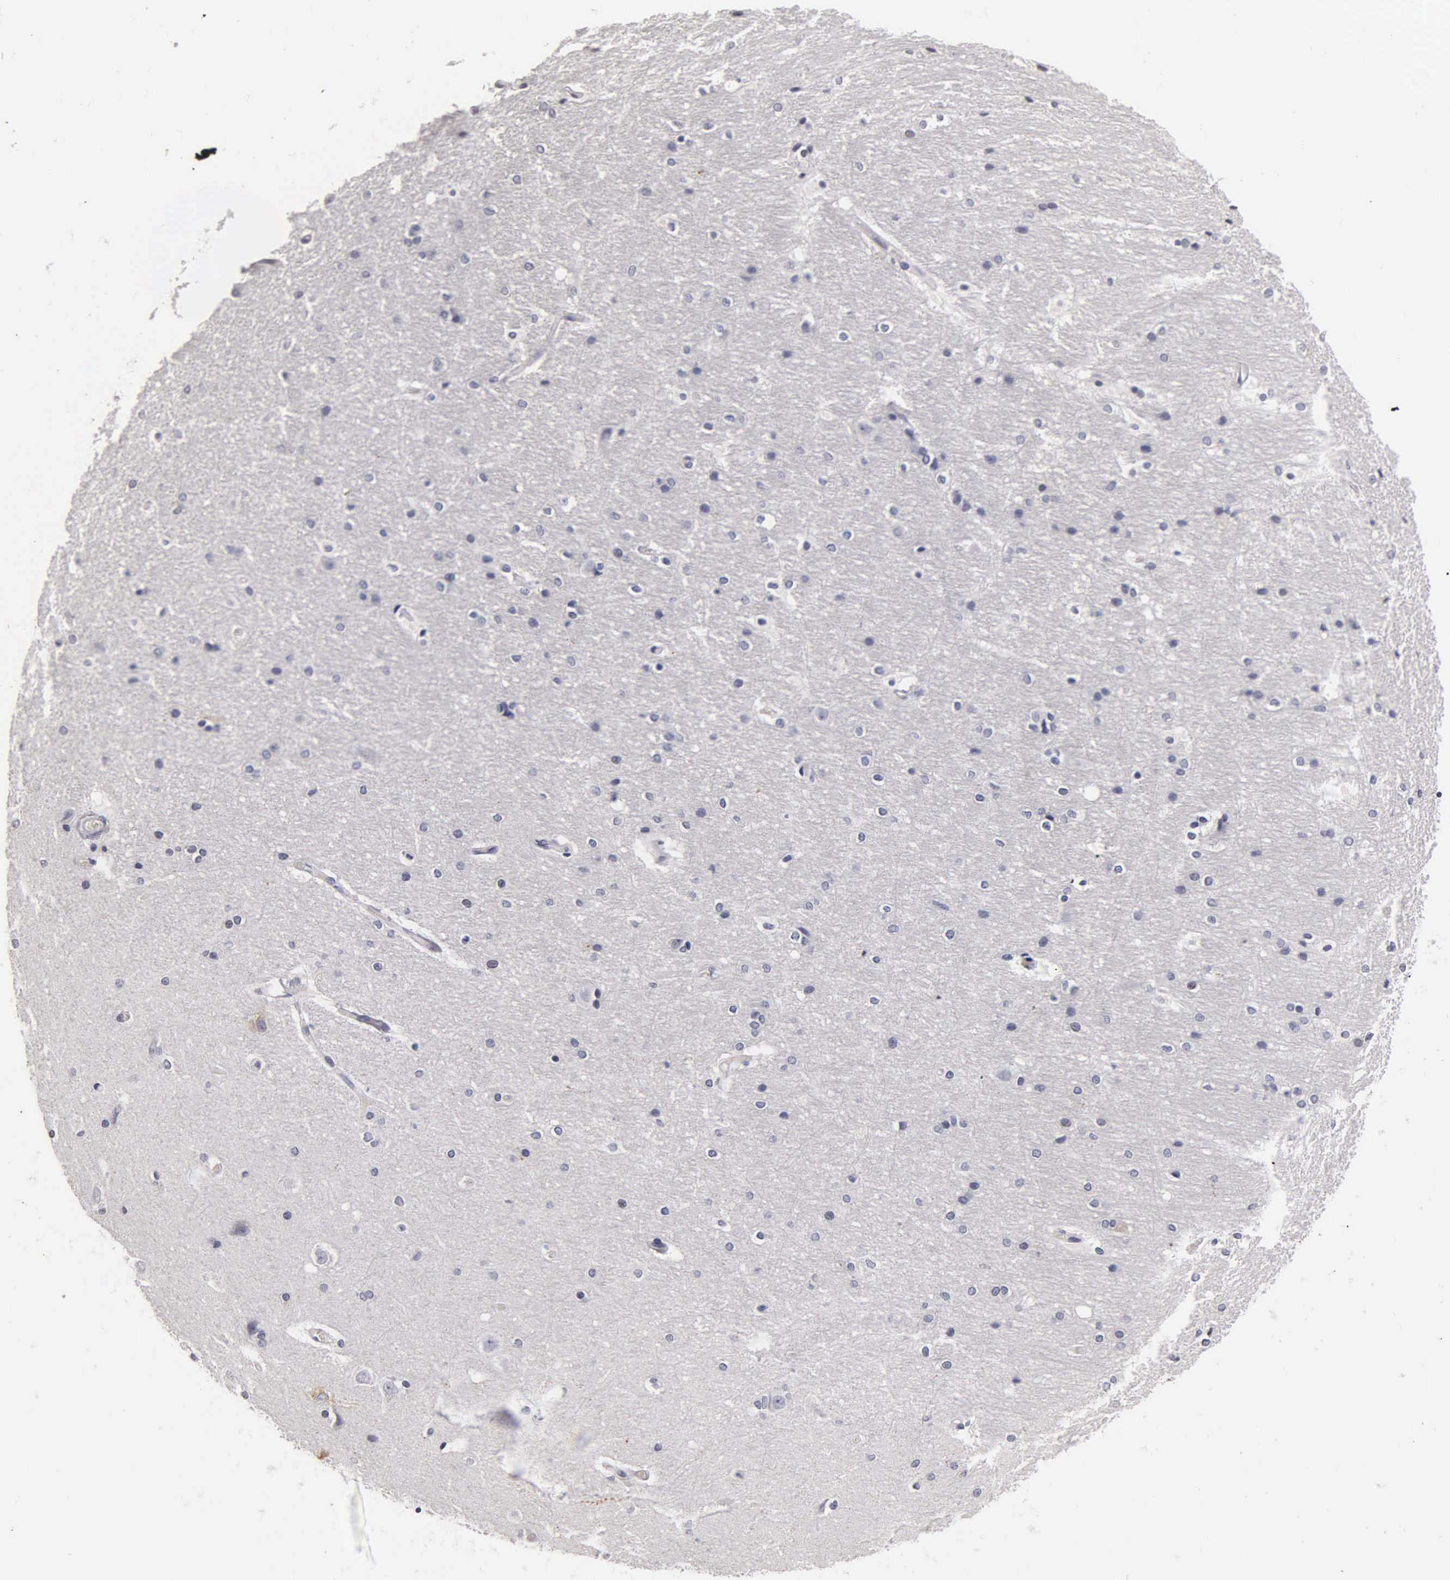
{"staining": {"intensity": "negative", "quantity": "none", "location": "none"}, "tissue": "hippocampus", "cell_type": "Glial cells", "image_type": "normal", "snomed": [{"axis": "morphology", "description": "Normal tissue, NOS"}, {"axis": "topography", "description": "Hippocampus"}], "caption": "IHC of unremarkable hippocampus displays no staining in glial cells. The staining was performed using DAB (3,3'-diaminobenzidine) to visualize the protein expression in brown, while the nuclei were stained in blue with hematoxylin (Magnification: 20x).", "gene": "SST", "patient": {"sex": "female", "age": 19}}